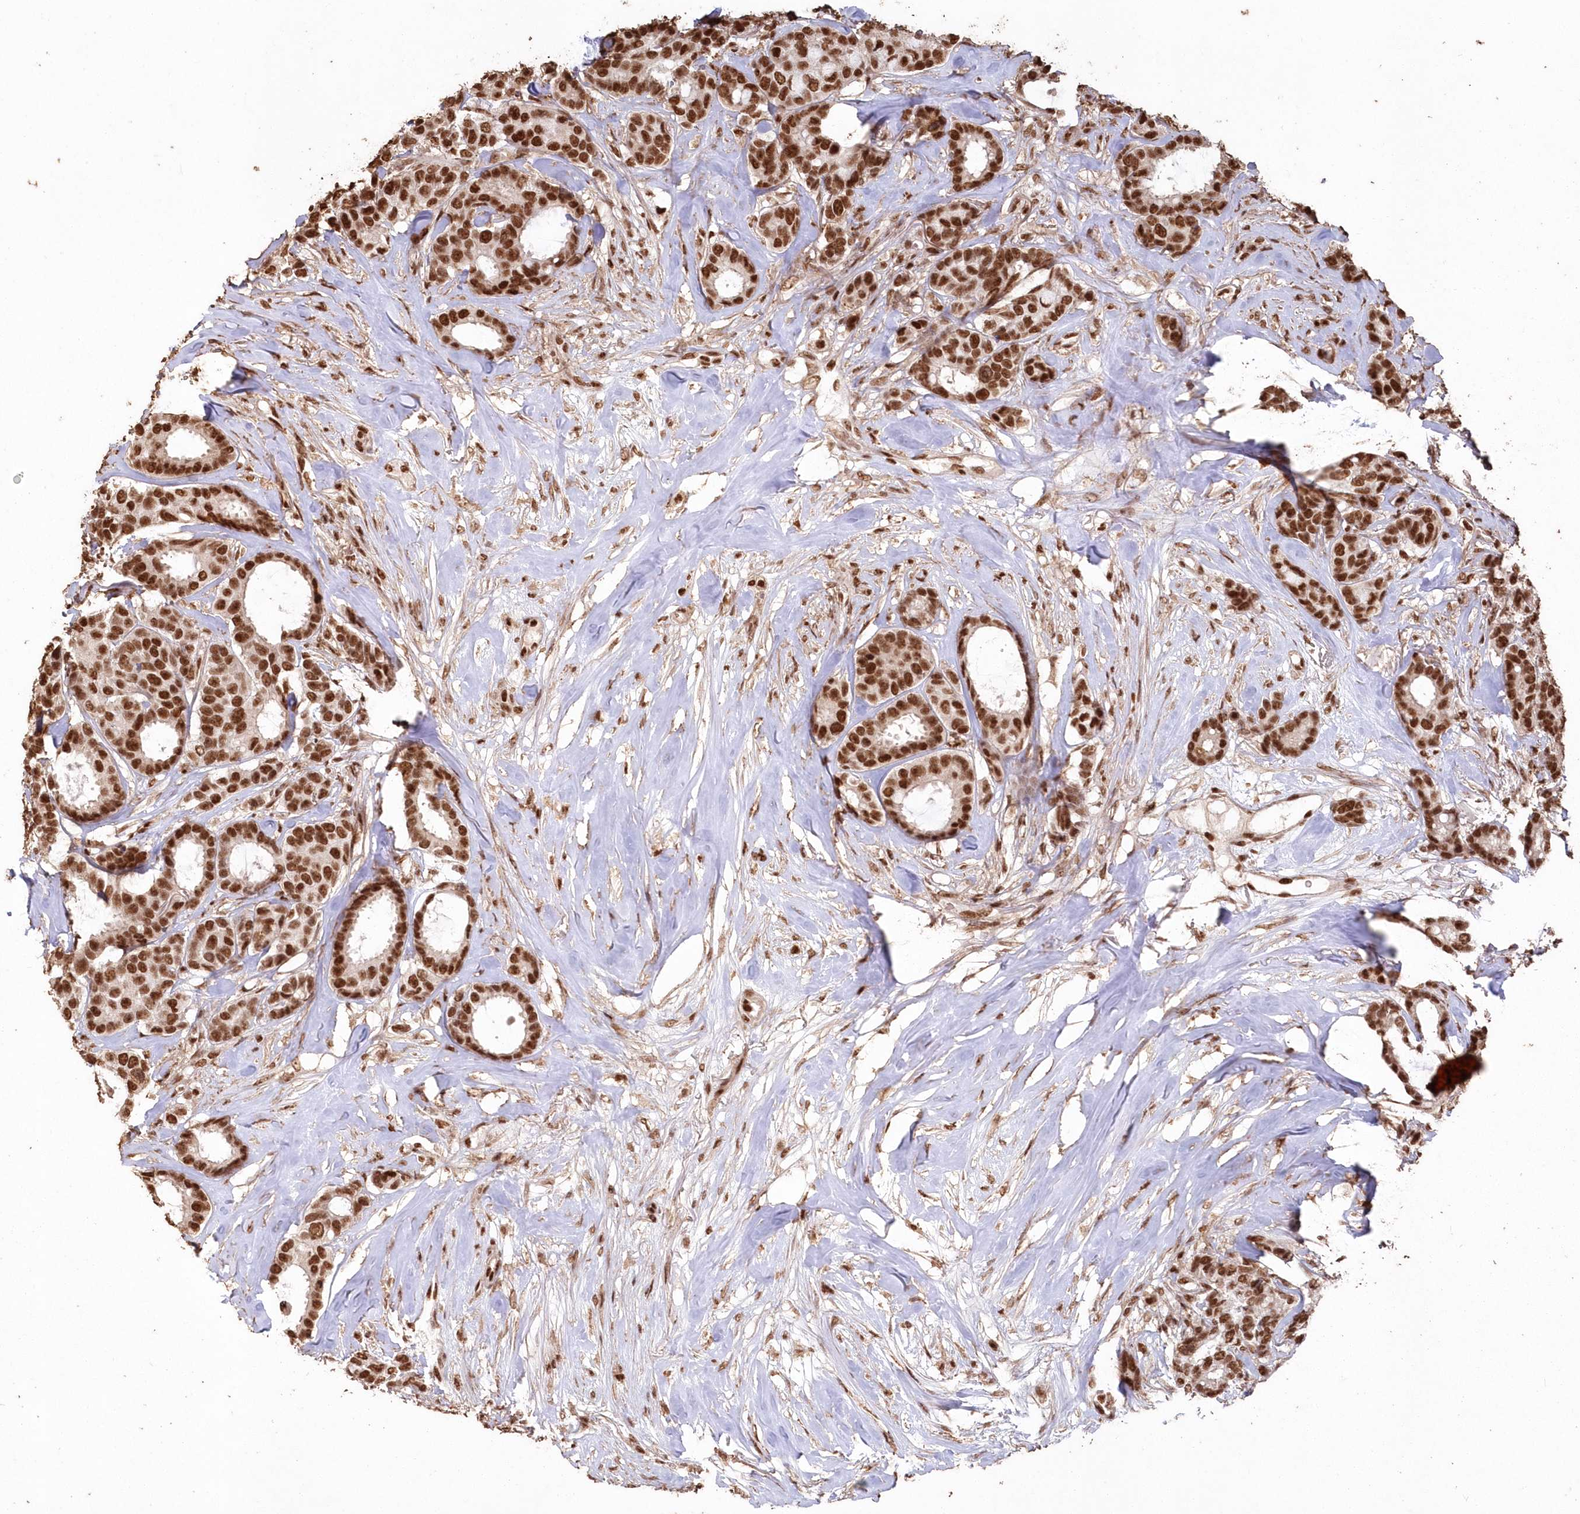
{"staining": {"intensity": "strong", "quantity": ">75%", "location": "nuclear"}, "tissue": "breast cancer", "cell_type": "Tumor cells", "image_type": "cancer", "snomed": [{"axis": "morphology", "description": "Duct carcinoma"}, {"axis": "topography", "description": "Breast"}], "caption": "Protein analysis of breast cancer tissue displays strong nuclear positivity in approximately >75% of tumor cells.", "gene": "PDS5A", "patient": {"sex": "female", "age": 87}}